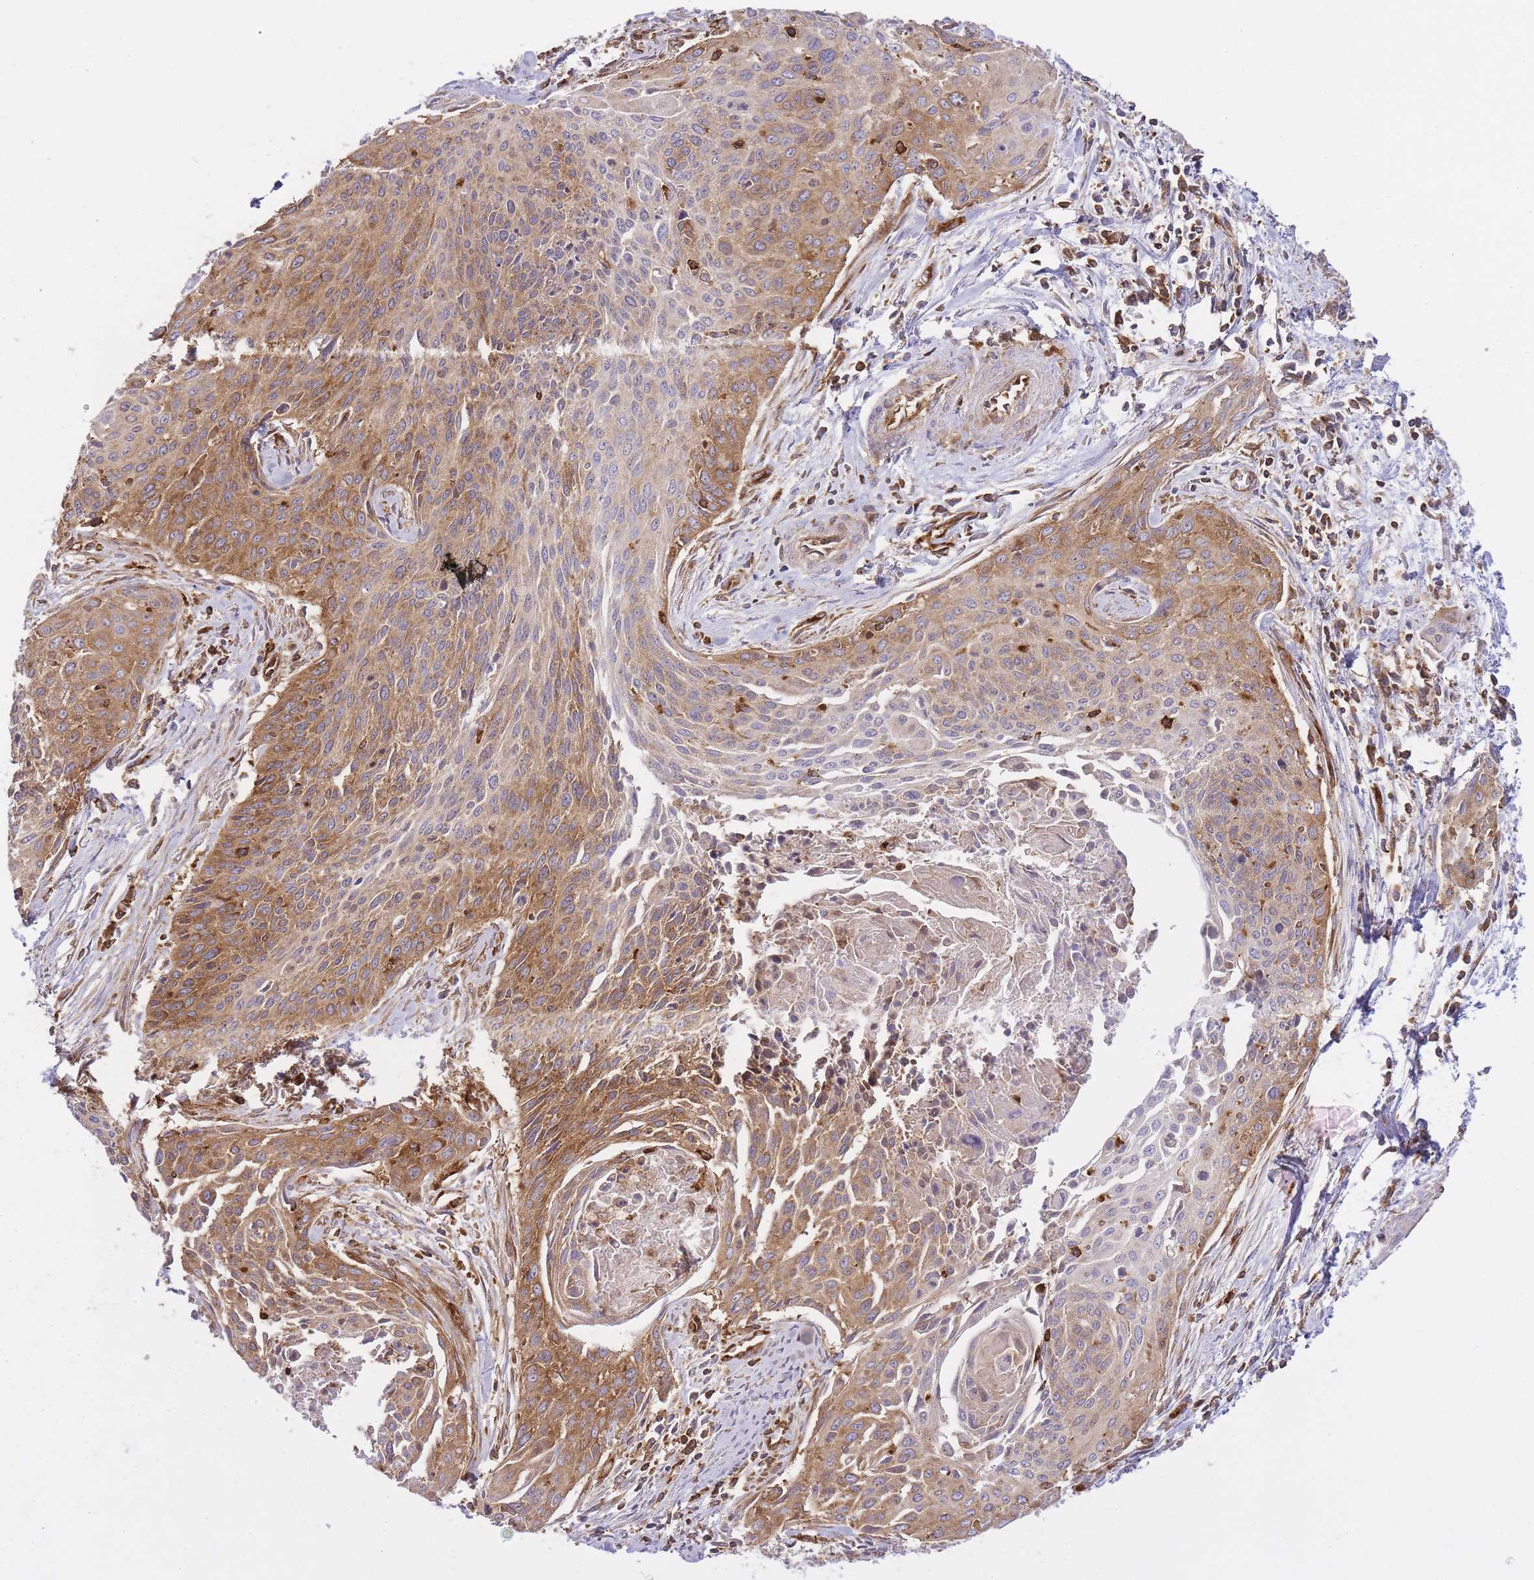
{"staining": {"intensity": "moderate", "quantity": "25%-75%", "location": "cytoplasmic/membranous"}, "tissue": "cervical cancer", "cell_type": "Tumor cells", "image_type": "cancer", "snomed": [{"axis": "morphology", "description": "Squamous cell carcinoma, NOS"}, {"axis": "topography", "description": "Cervix"}], "caption": "DAB immunohistochemical staining of human cervical cancer (squamous cell carcinoma) exhibits moderate cytoplasmic/membranous protein positivity in approximately 25%-75% of tumor cells.", "gene": "MSN", "patient": {"sex": "female", "age": 55}}